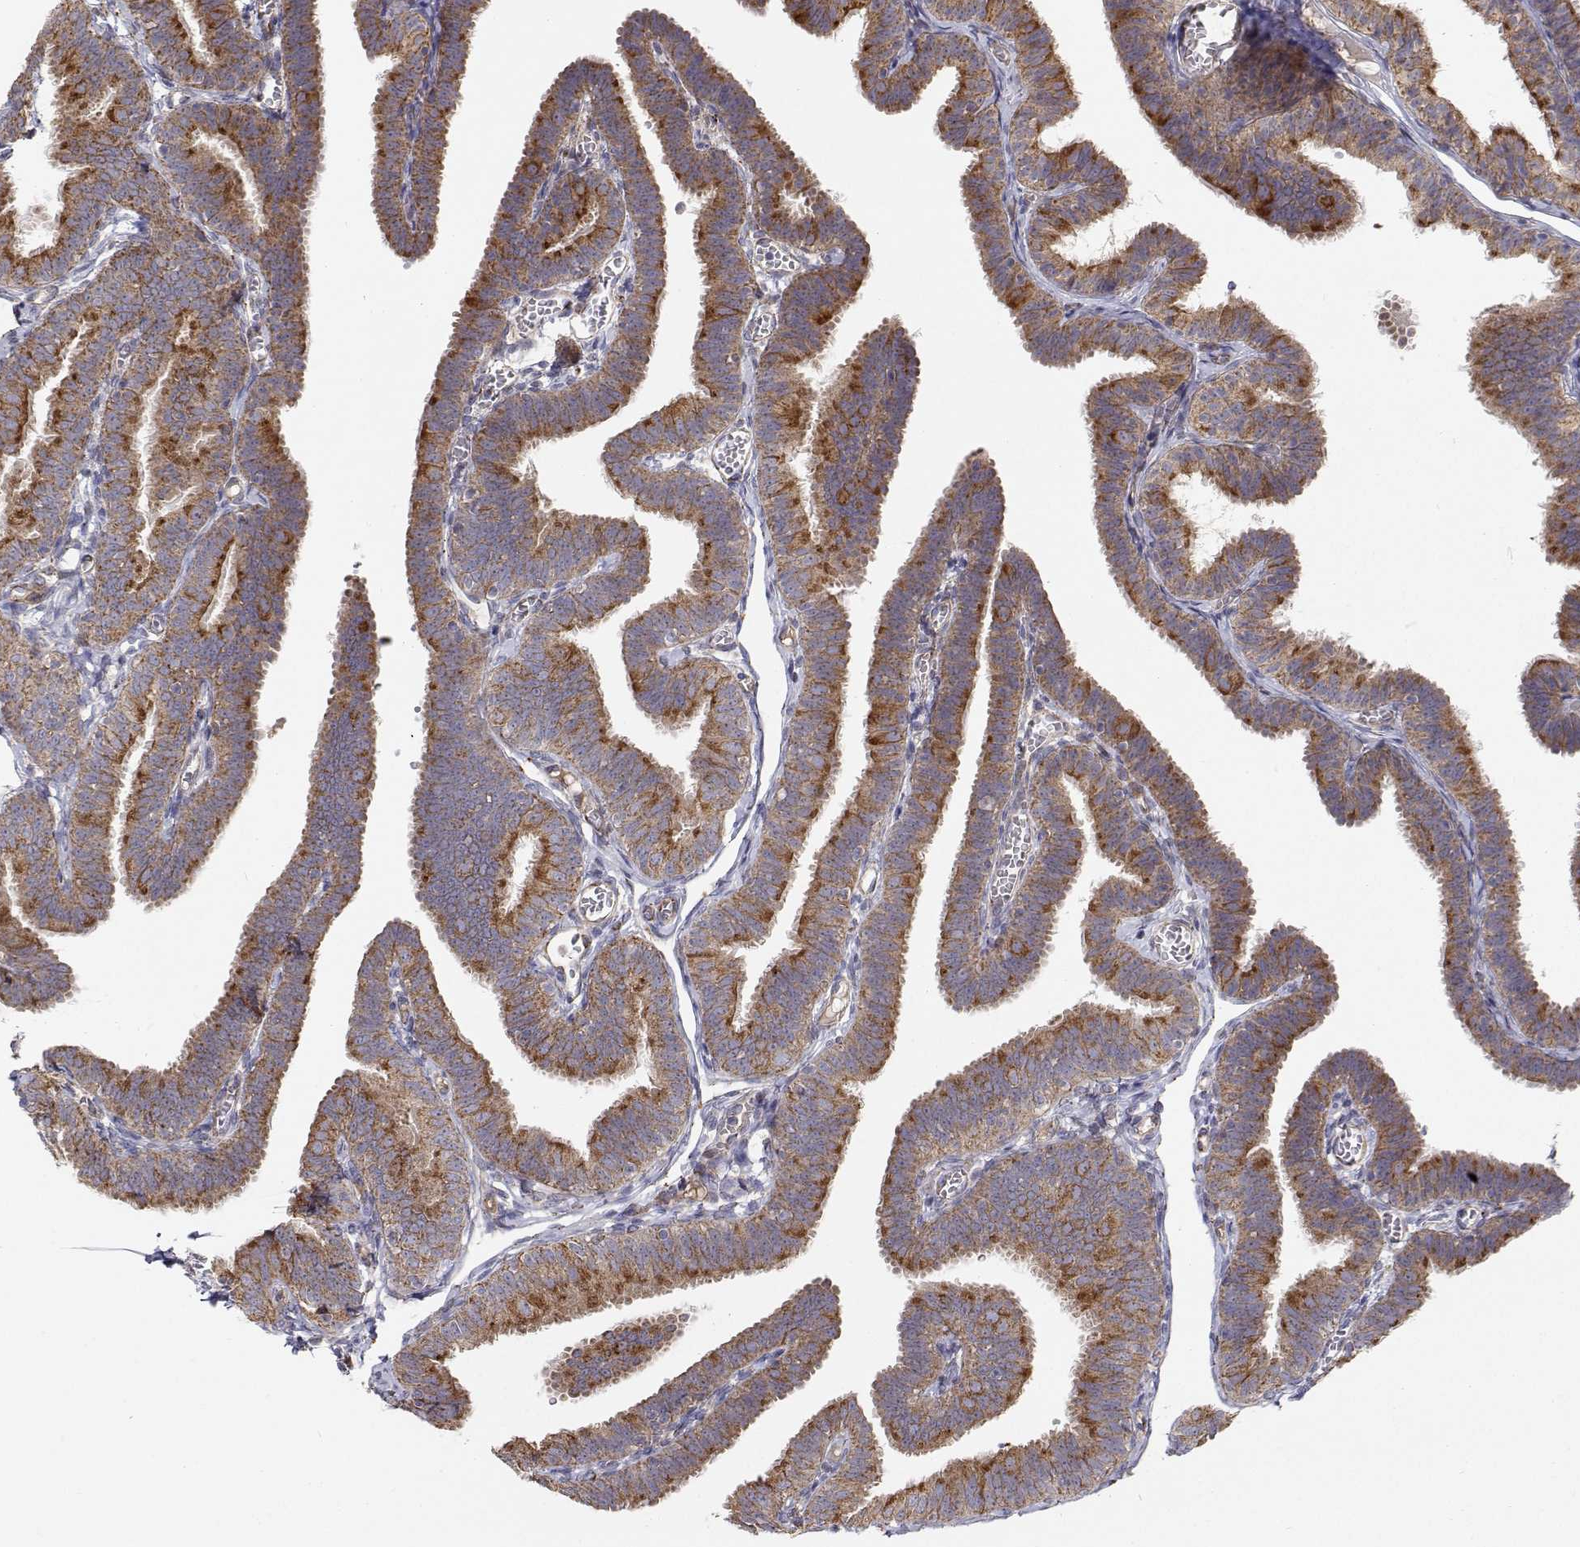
{"staining": {"intensity": "moderate", "quantity": ">75%", "location": "cytoplasmic/membranous"}, "tissue": "fallopian tube", "cell_type": "Glandular cells", "image_type": "normal", "snomed": [{"axis": "morphology", "description": "Normal tissue, NOS"}, {"axis": "topography", "description": "Fallopian tube"}], "caption": "A medium amount of moderate cytoplasmic/membranous expression is seen in about >75% of glandular cells in benign fallopian tube.", "gene": "SPICE1", "patient": {"sex": "female", "age": 25}}